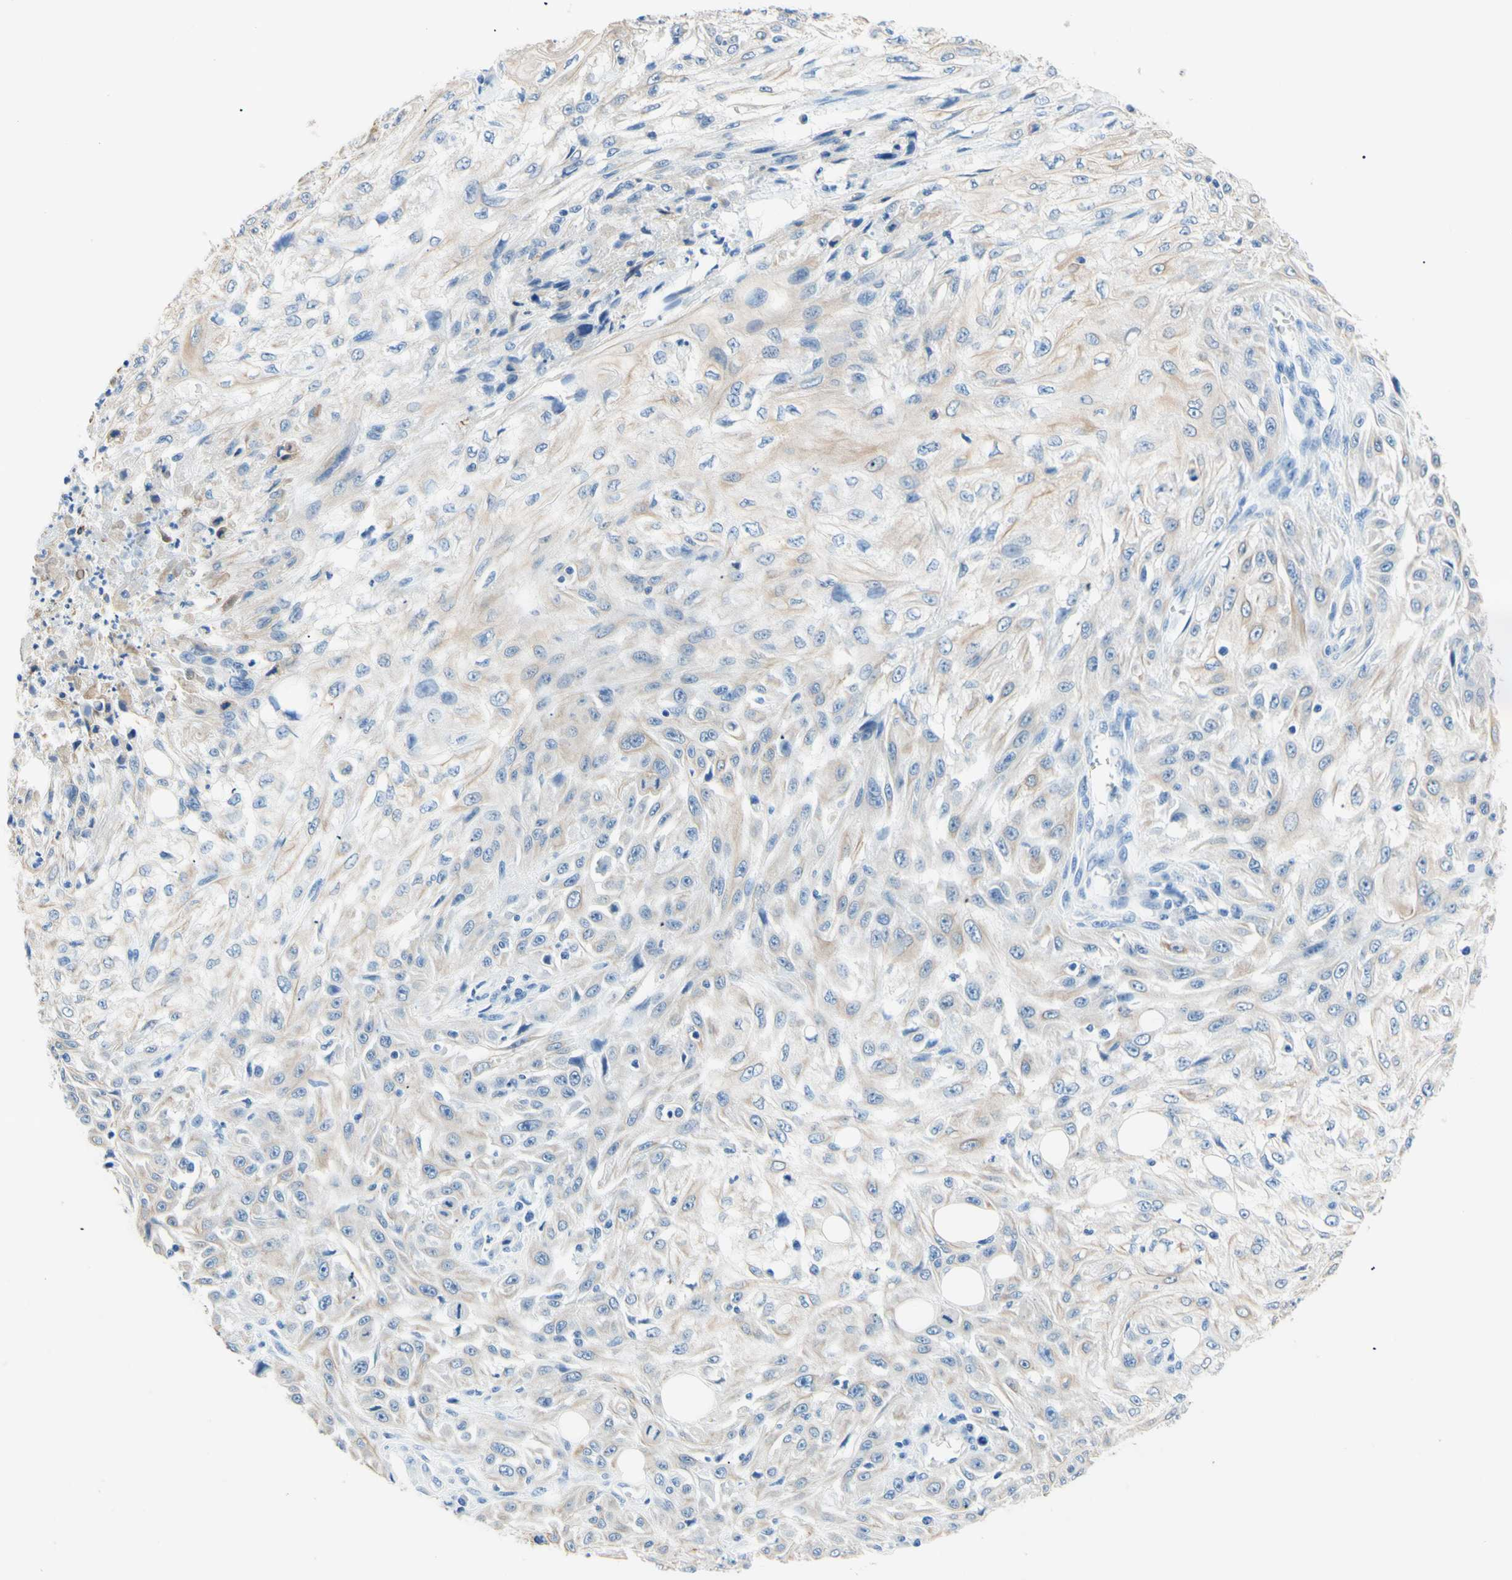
{"staining": {"intensity": "negative", "quantity": "none", "location": "none"}, "tissue": "skin cancer", "cell_type": "Tumor cells", "image_type": "cancer", "snomed": [{"axis": "morphology", "description": "Squamous cell carcinoma, NOS"}, {"axis": "topography", "description": "Skin"}], "caption": "Immunohistochemistry micrograph of human squamous cell carcinoma (skin) stained for a protein (brown), which displays no expression in tumor cells.", "gene": "HPCA", "patient": {"sex": "male", "age": 75}}